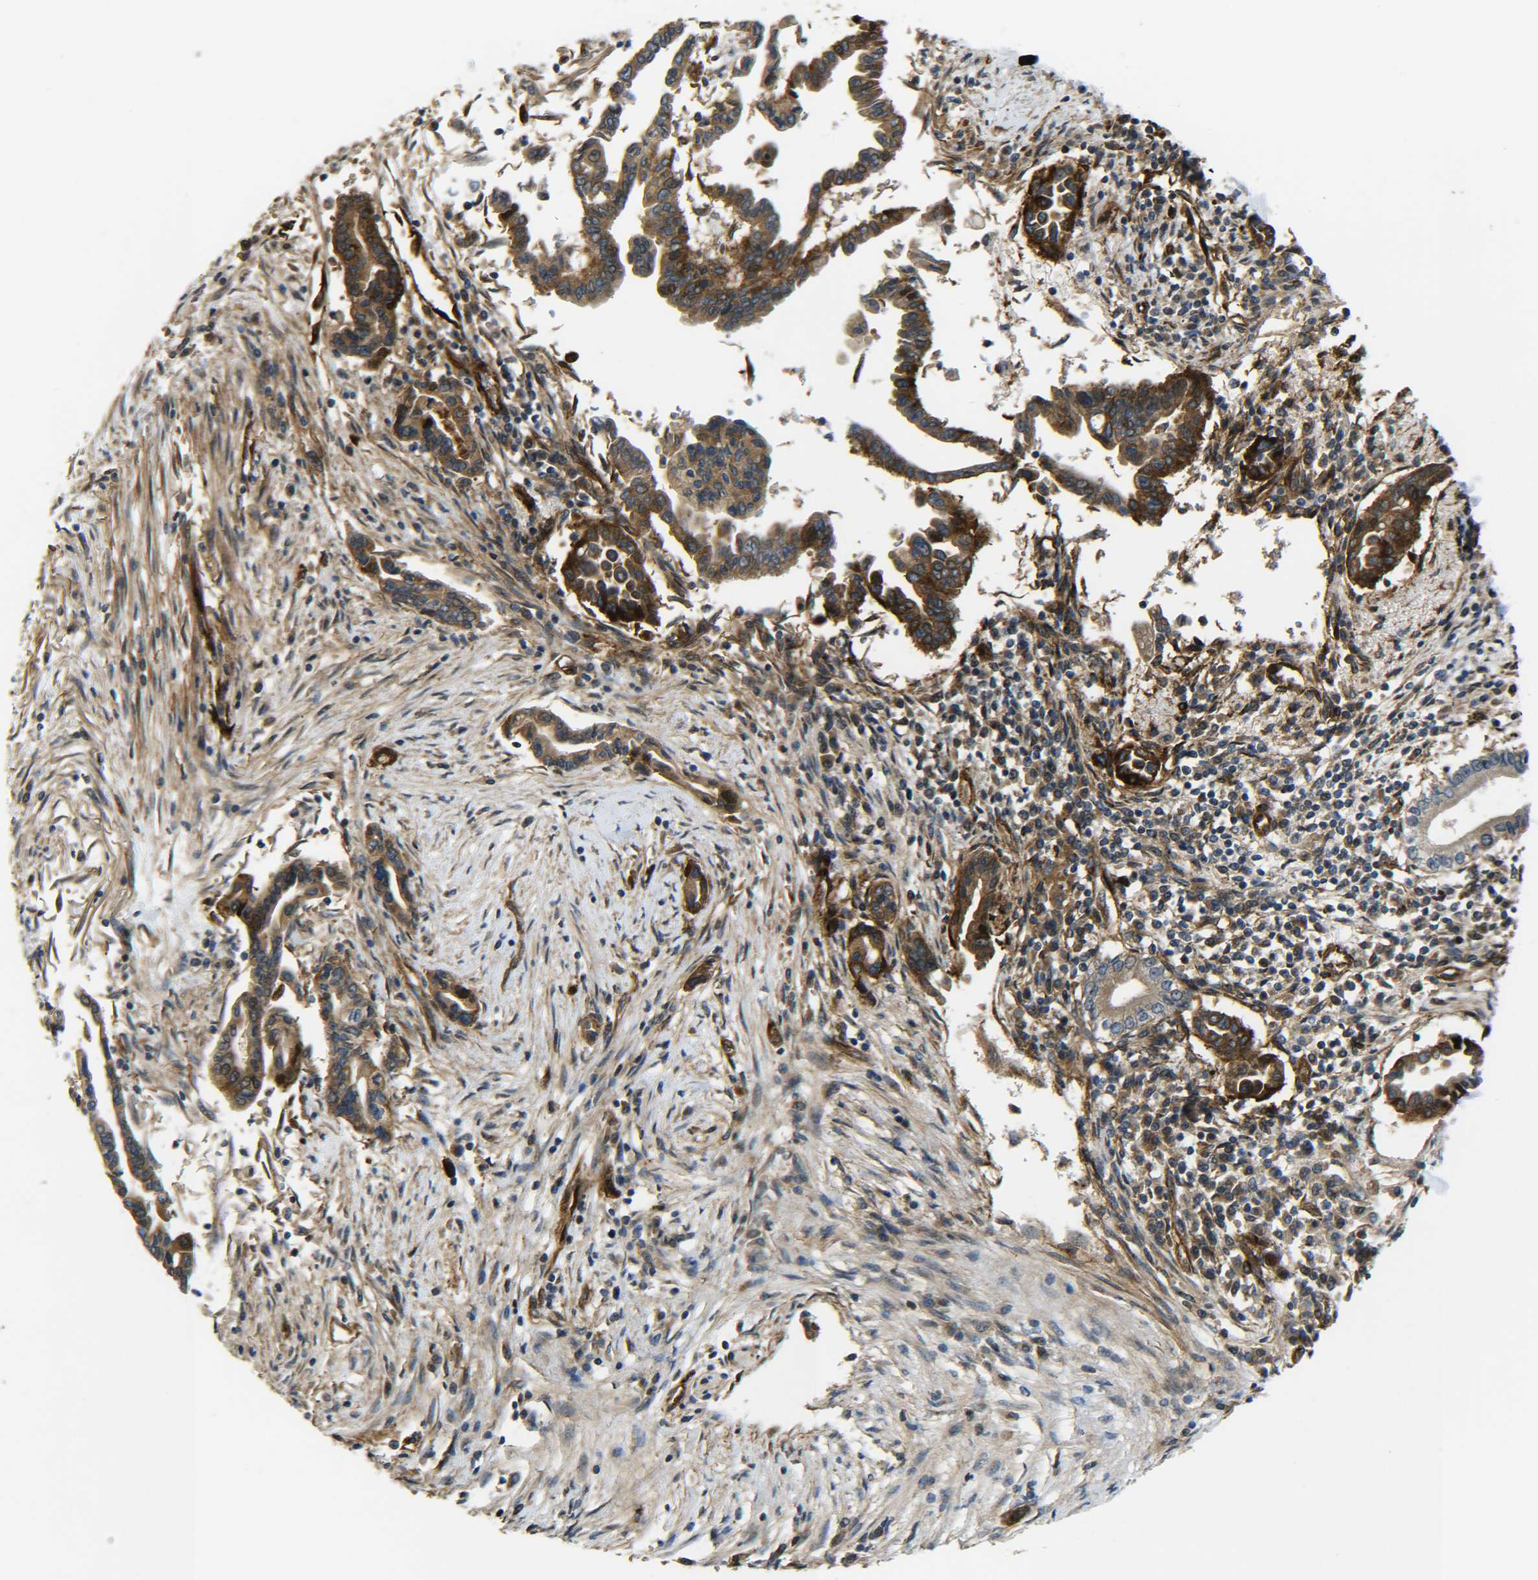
{"staining": {"intensity": "moderate", "quantity": ">75%", "location": "cytoplasmic/membranous"}, "tissue": "pancreatic cancer", "cell_type": "Tumor cells", "image_type": "cancer", "snomed": [{"axis": "morphology", "description": "Adenocarcinoma, NOS"}, {"axis": "topography", "description": "Pancreas"}], "caption": "Human pancreatic adenocarcinoma stained with a protein marker shows moderate staining in tumor cells.", "gene": "ECE1", "patient": {"sex": "female", "age": 57}}